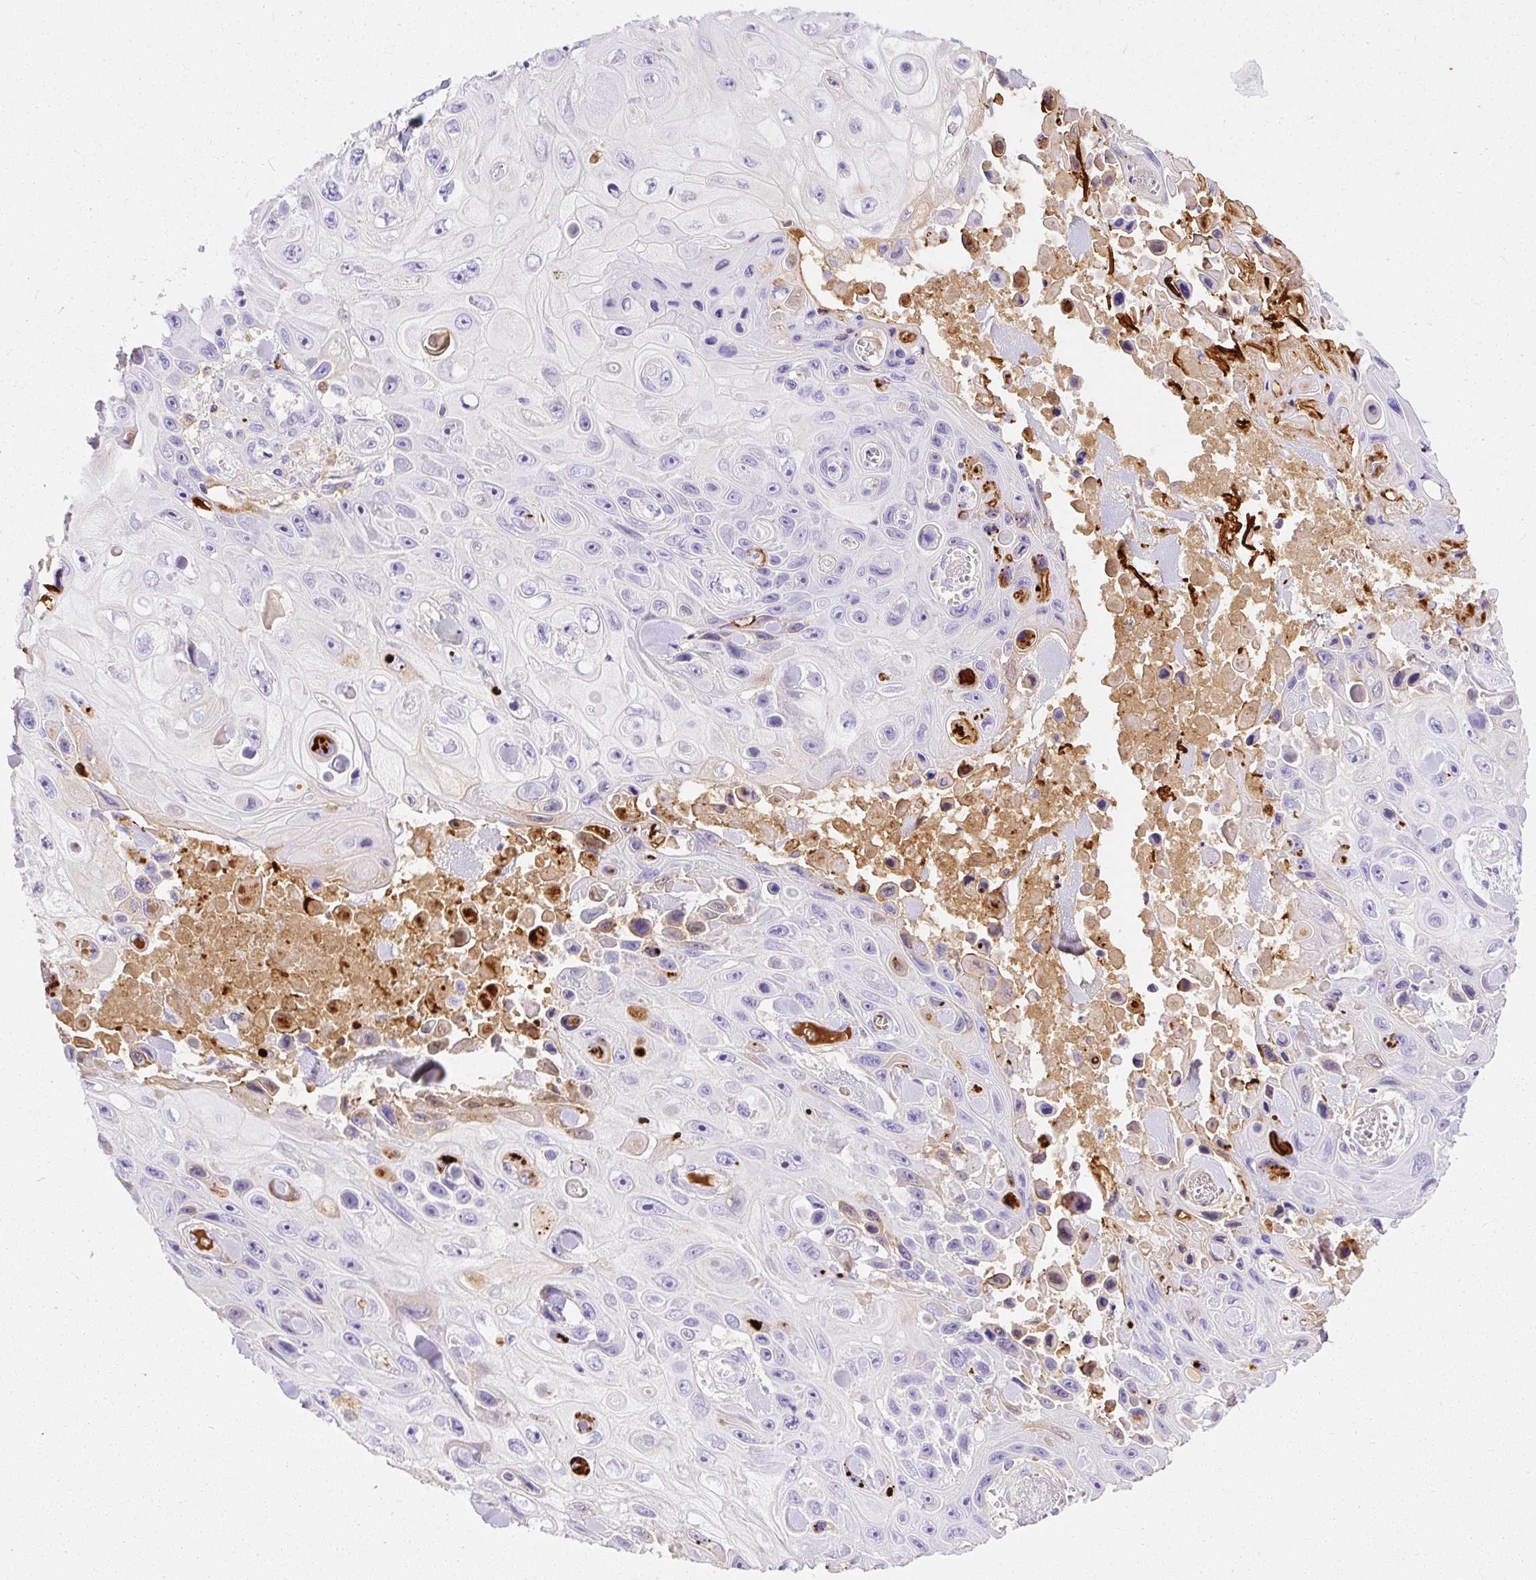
{"staining": {"intensity": "negative", "quantity": "none", "location": "none"}, "tissue": "skin cancer", "cell_type": "Tumor cells", "image_type": "cancer", "snomed": [{"axis": "morphology", "description": "Squamous cell carcinoma, NOS"}, {"axis": "topography", "description": "Skin"}], "caption": "This is an immunohistochemistry micrograph of human skin cancer. There is no staining in tumor cells.", "gene": "APCS", "patient": {"sex": "male", "age": 82}}